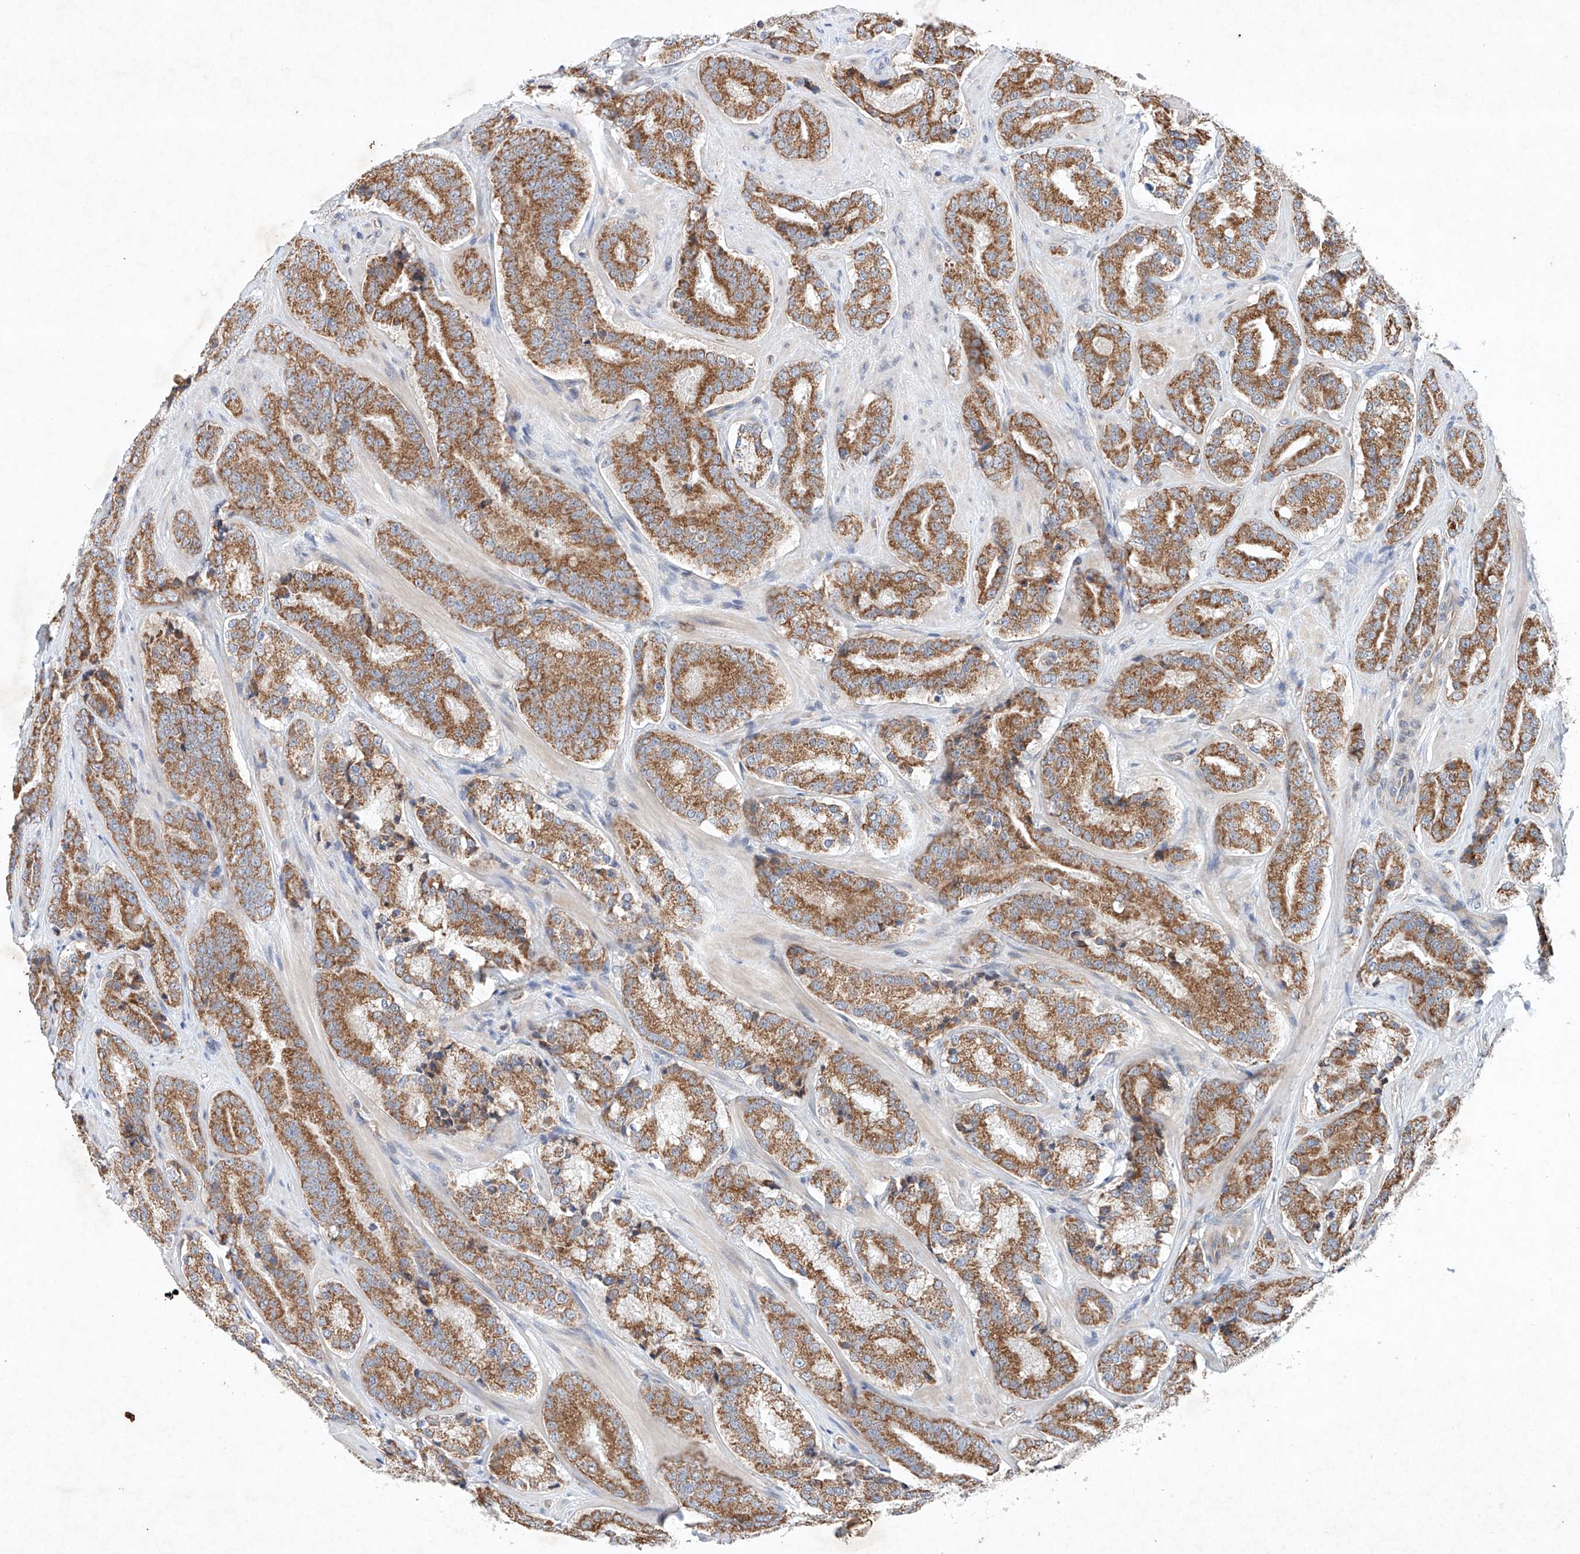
{"staining": {"intensity": "moderate", "quantity": ">75%", "location": "cytoplasmic/membranous"}, "tissue": "prostate cancer", "cell_type": "Tumor cells", "image_type": "cancer", "snomed": [{"axis": "morphology", "description": "Adenocarcinoma, High grade"}, {"axis": "topography", "description": "Prostate"}], "caption": "A histopathology image showing moderate cytoplasmic/membranous staining in about >75% of tumor cells in adenocarcinoma (high-grade) (prostate), as visualized by brown immunohistochemical staining.", "gene": "FASTK", "patient": {"sex": "male", "age": 60}}